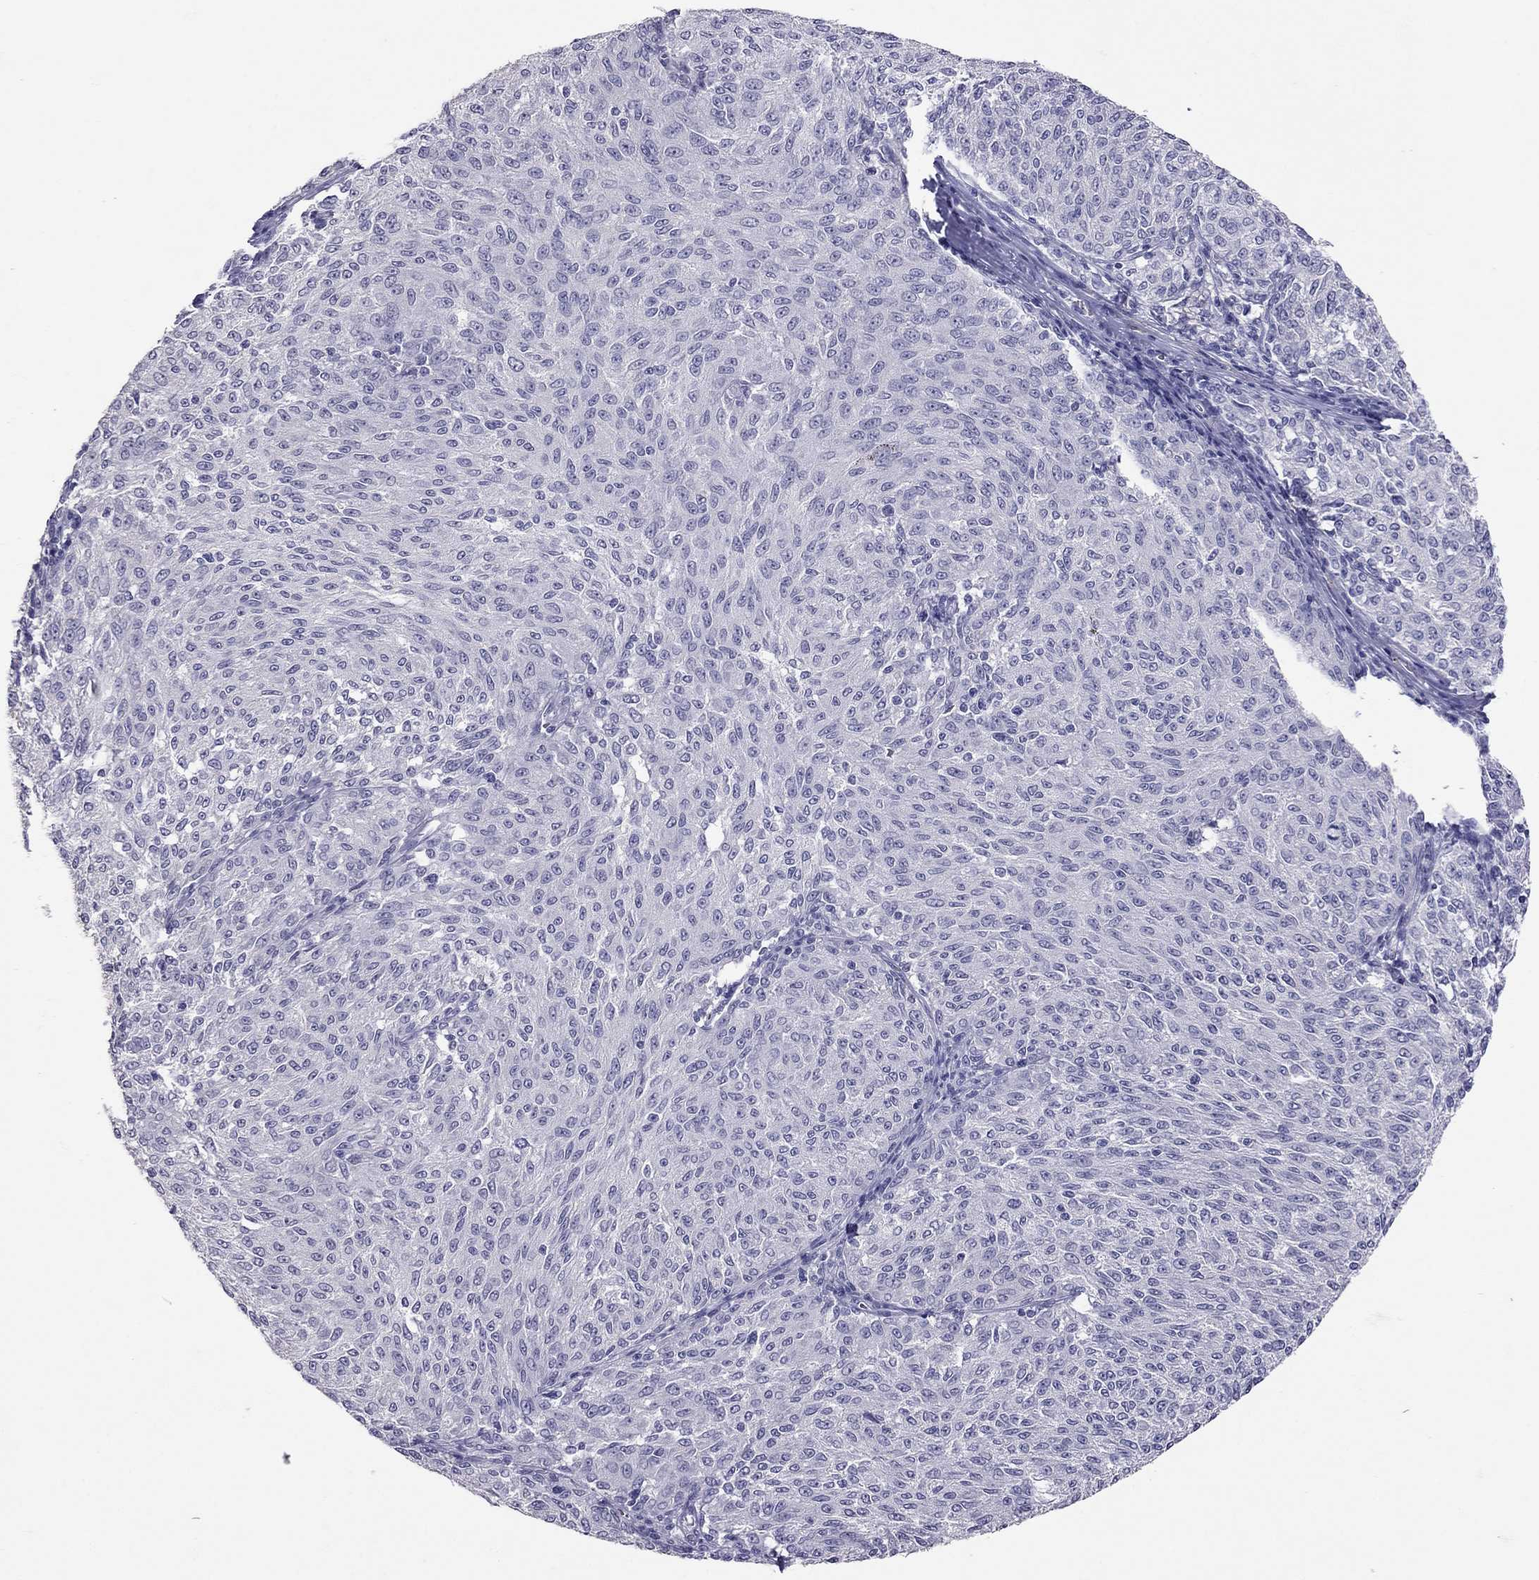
{"staining": {"intensity": "negative", "quantity": "none", "location": "none"}, "tissue": "melanoma", "cell_type": "Tumor cells", "image_type": "cancer", "snomed": [{"axis": "morphology", "description": "Malignant melanoma, NOS"}, {"axis": "topography", "description": "Skin"}], "caption": "This micrograph is of melanoma stained with immunohistochemistry (IHC) to label a protein in brown with the nuclei are counter-stained blue. There is no staining in tumor cells. (Stains: DAB (3,3'-diaminobenzidine) IHC with hematoxylin counter stain, Microscopy: brightfield microscopy at high magnification).", "gene": "PSMB11", "patient": {"sex": "female", "age": 72}}